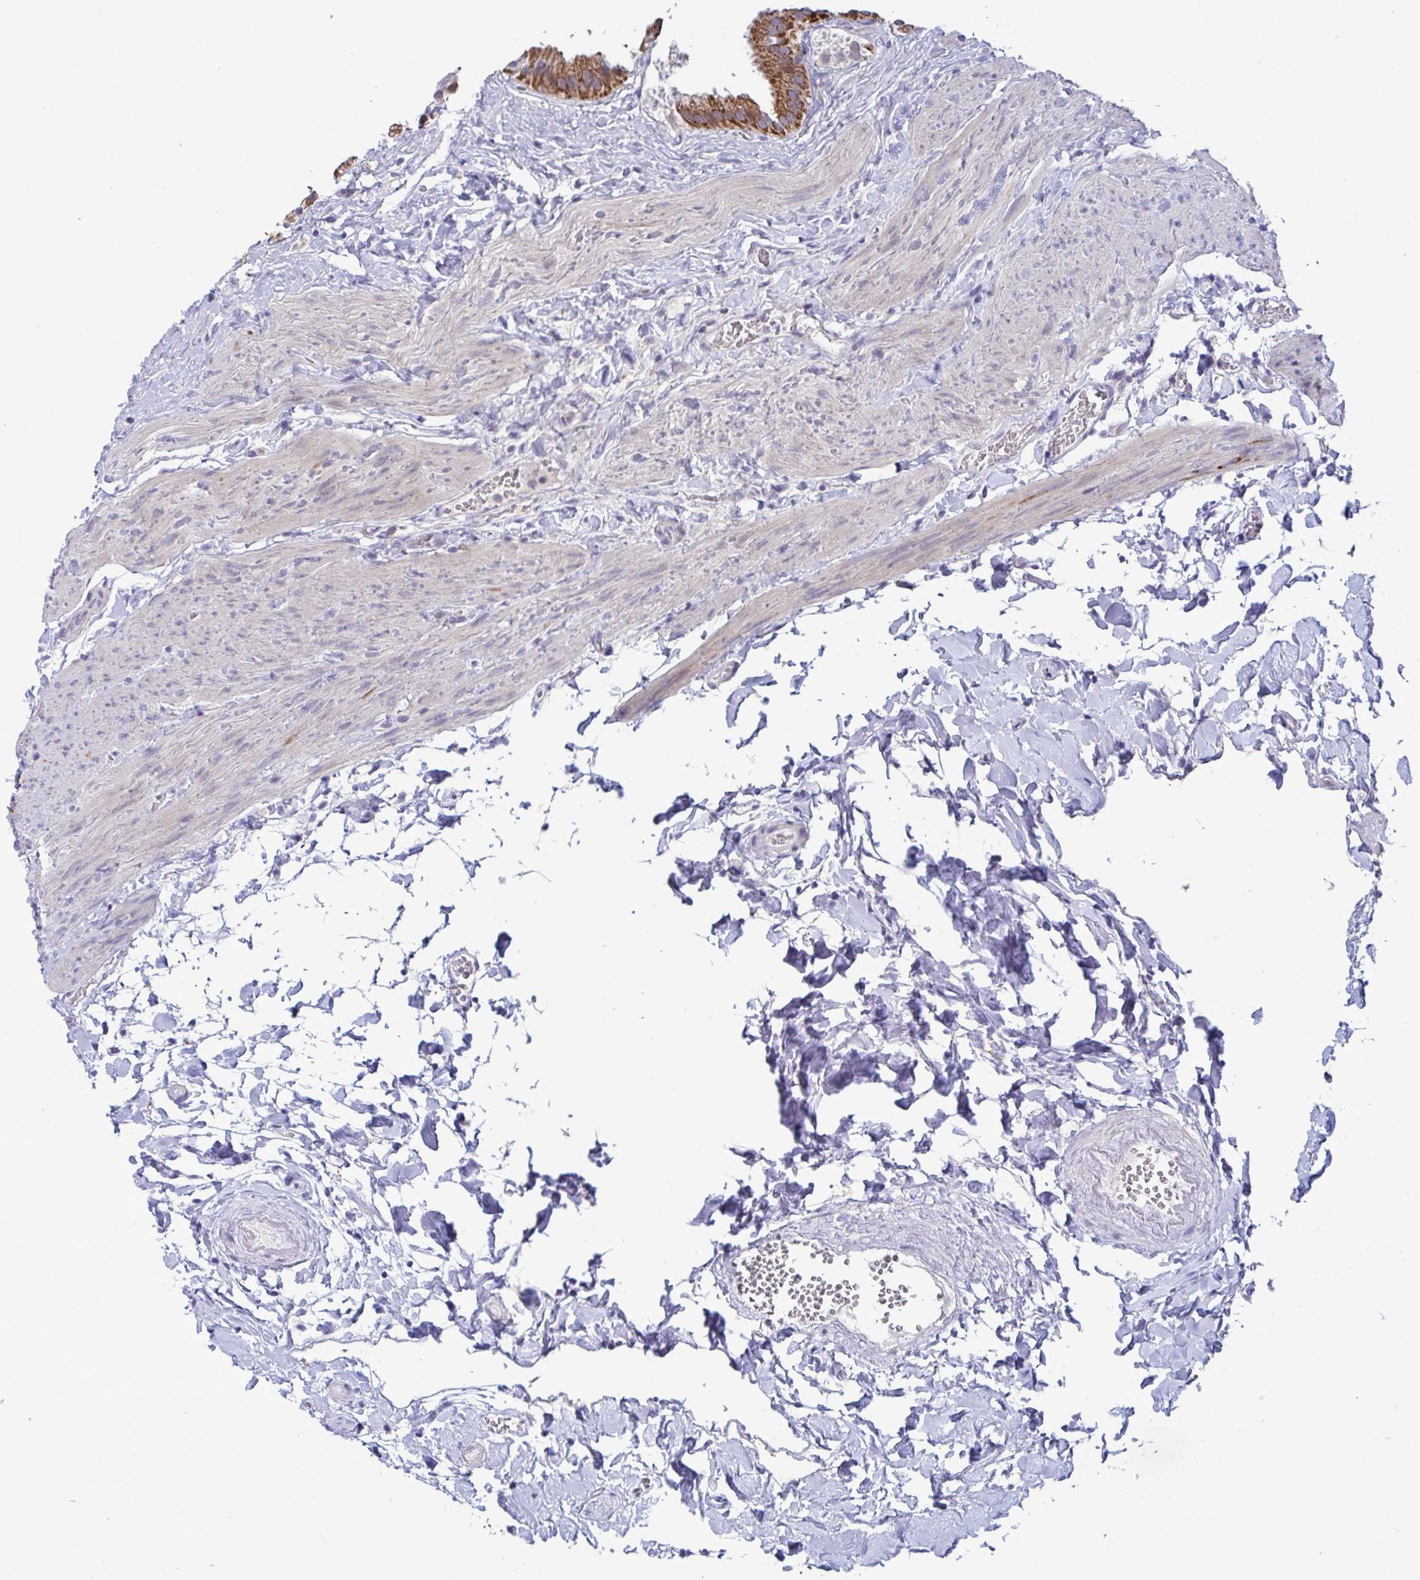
{"staining": {"intensity": "strong", "quantity": ">75%", "location": "cytoplasmic/membranous"}, "tissue": "gallbladder", "cell_type": "Glandular cells", "image_type": "normal", "snomed": [{"axis": "morphology", "description": "Normal tissue, NOS"}, {"axis": "topography", "description": "Gallbladder"}], "caption": "Protein staining shows strong cytoplasmic/membranous positivity in about >75% of glandular cells in normal gallbladder. (Brightfield microscopy of DAB IHC at high magnification).", "gene": "BCAT2", "patient": {"sex": "female", "age": 63}}